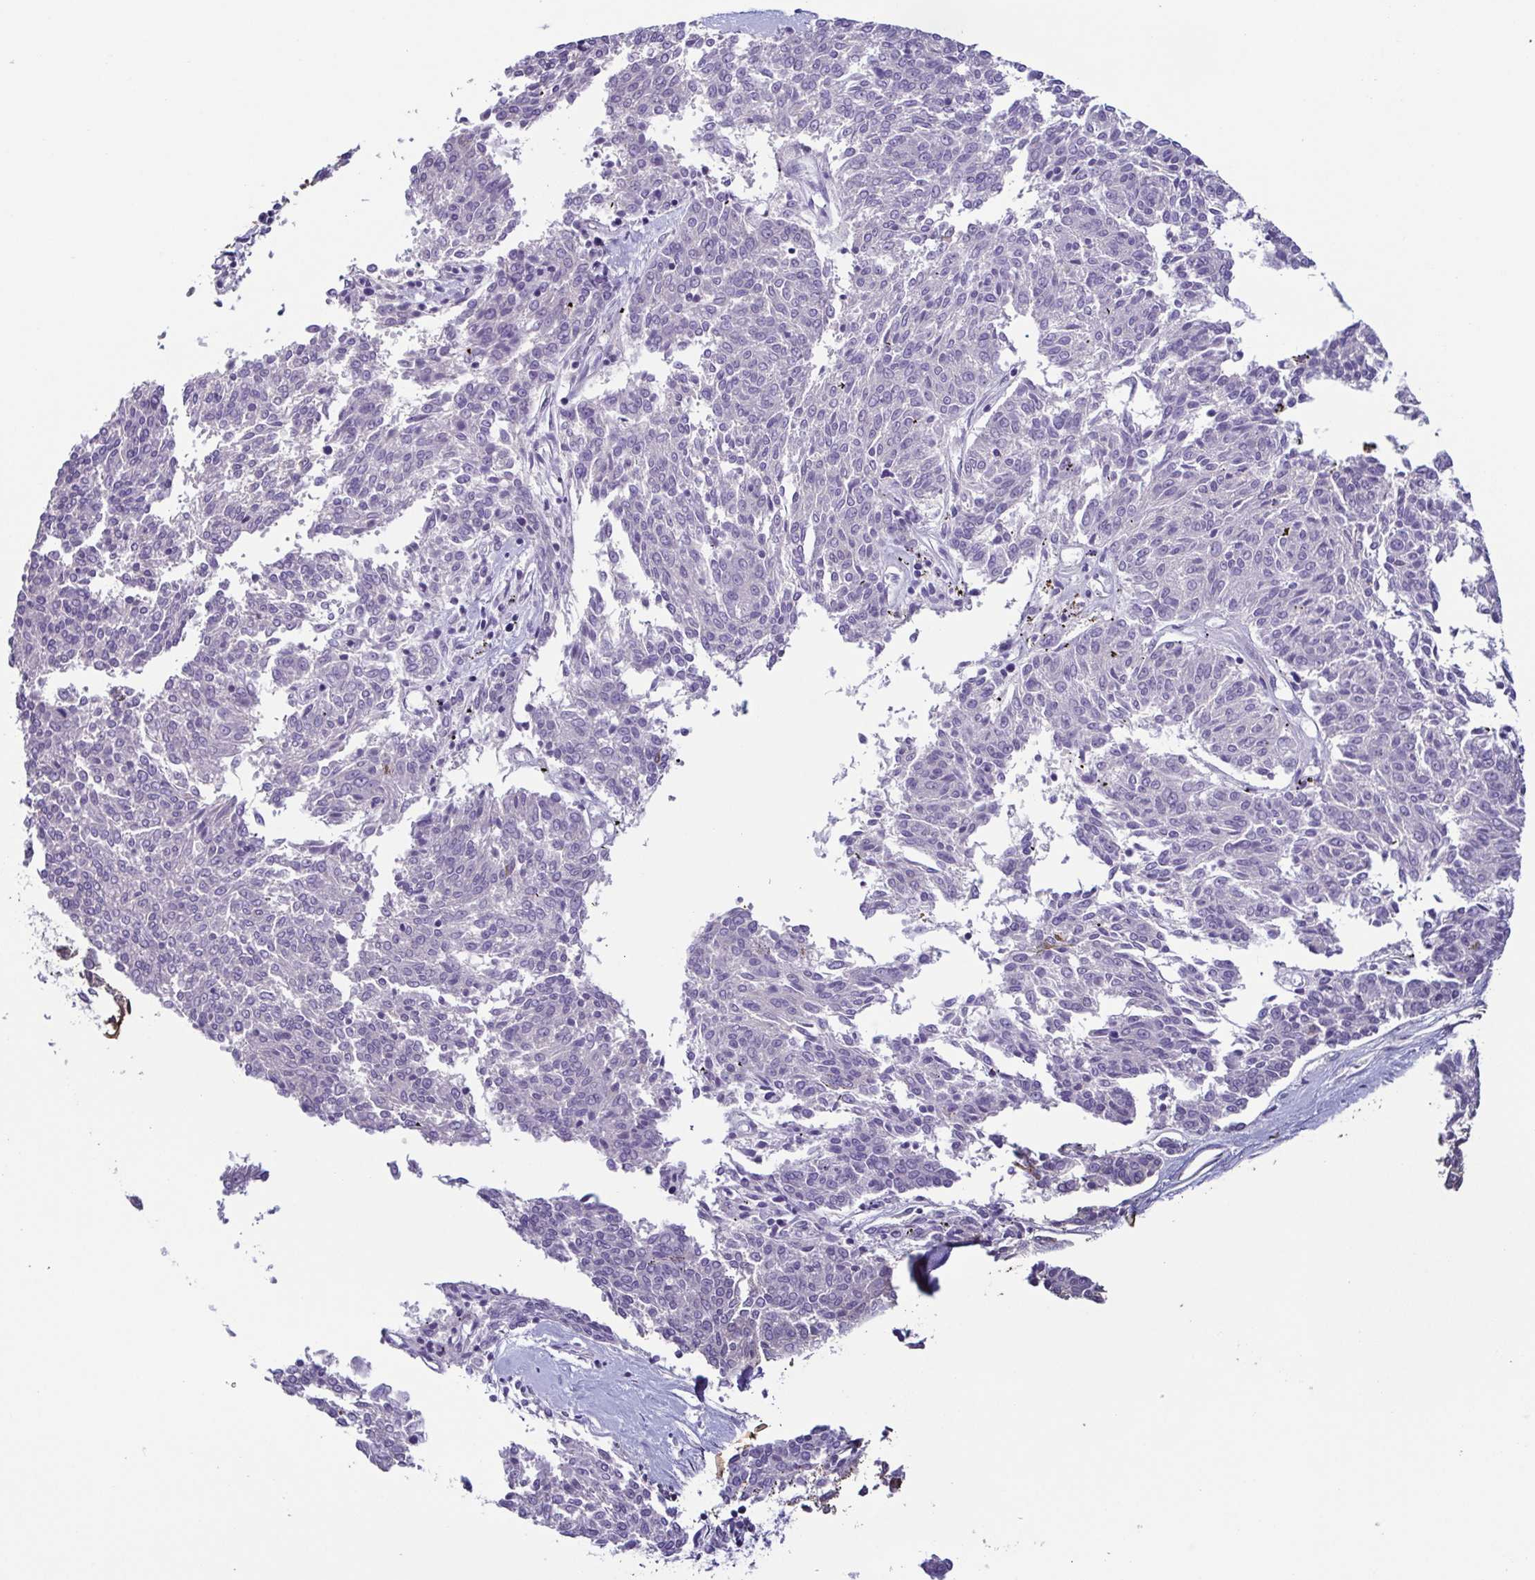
{"staining": {"intensity": "negative", "quantity": "none", "location": "none"}, "tissue": "melanoma", "cell_type": "Tumor cells", "image_type": "cancer", "snomed": [{"axis": "morphology", "description": "Malignant melanoma, NOS"}, {"axis": "topography", "description": "Skin"}], "caption": "DAB immunohistochemical staining of human malignant melanoma exhibits no significant positivity in tumor cells. (DAB (3,3'-diaminobenzidine) immunohistochemistry, high magnification).", "gene": "TERT", "patient": {"sex": "female", "age": 72}}